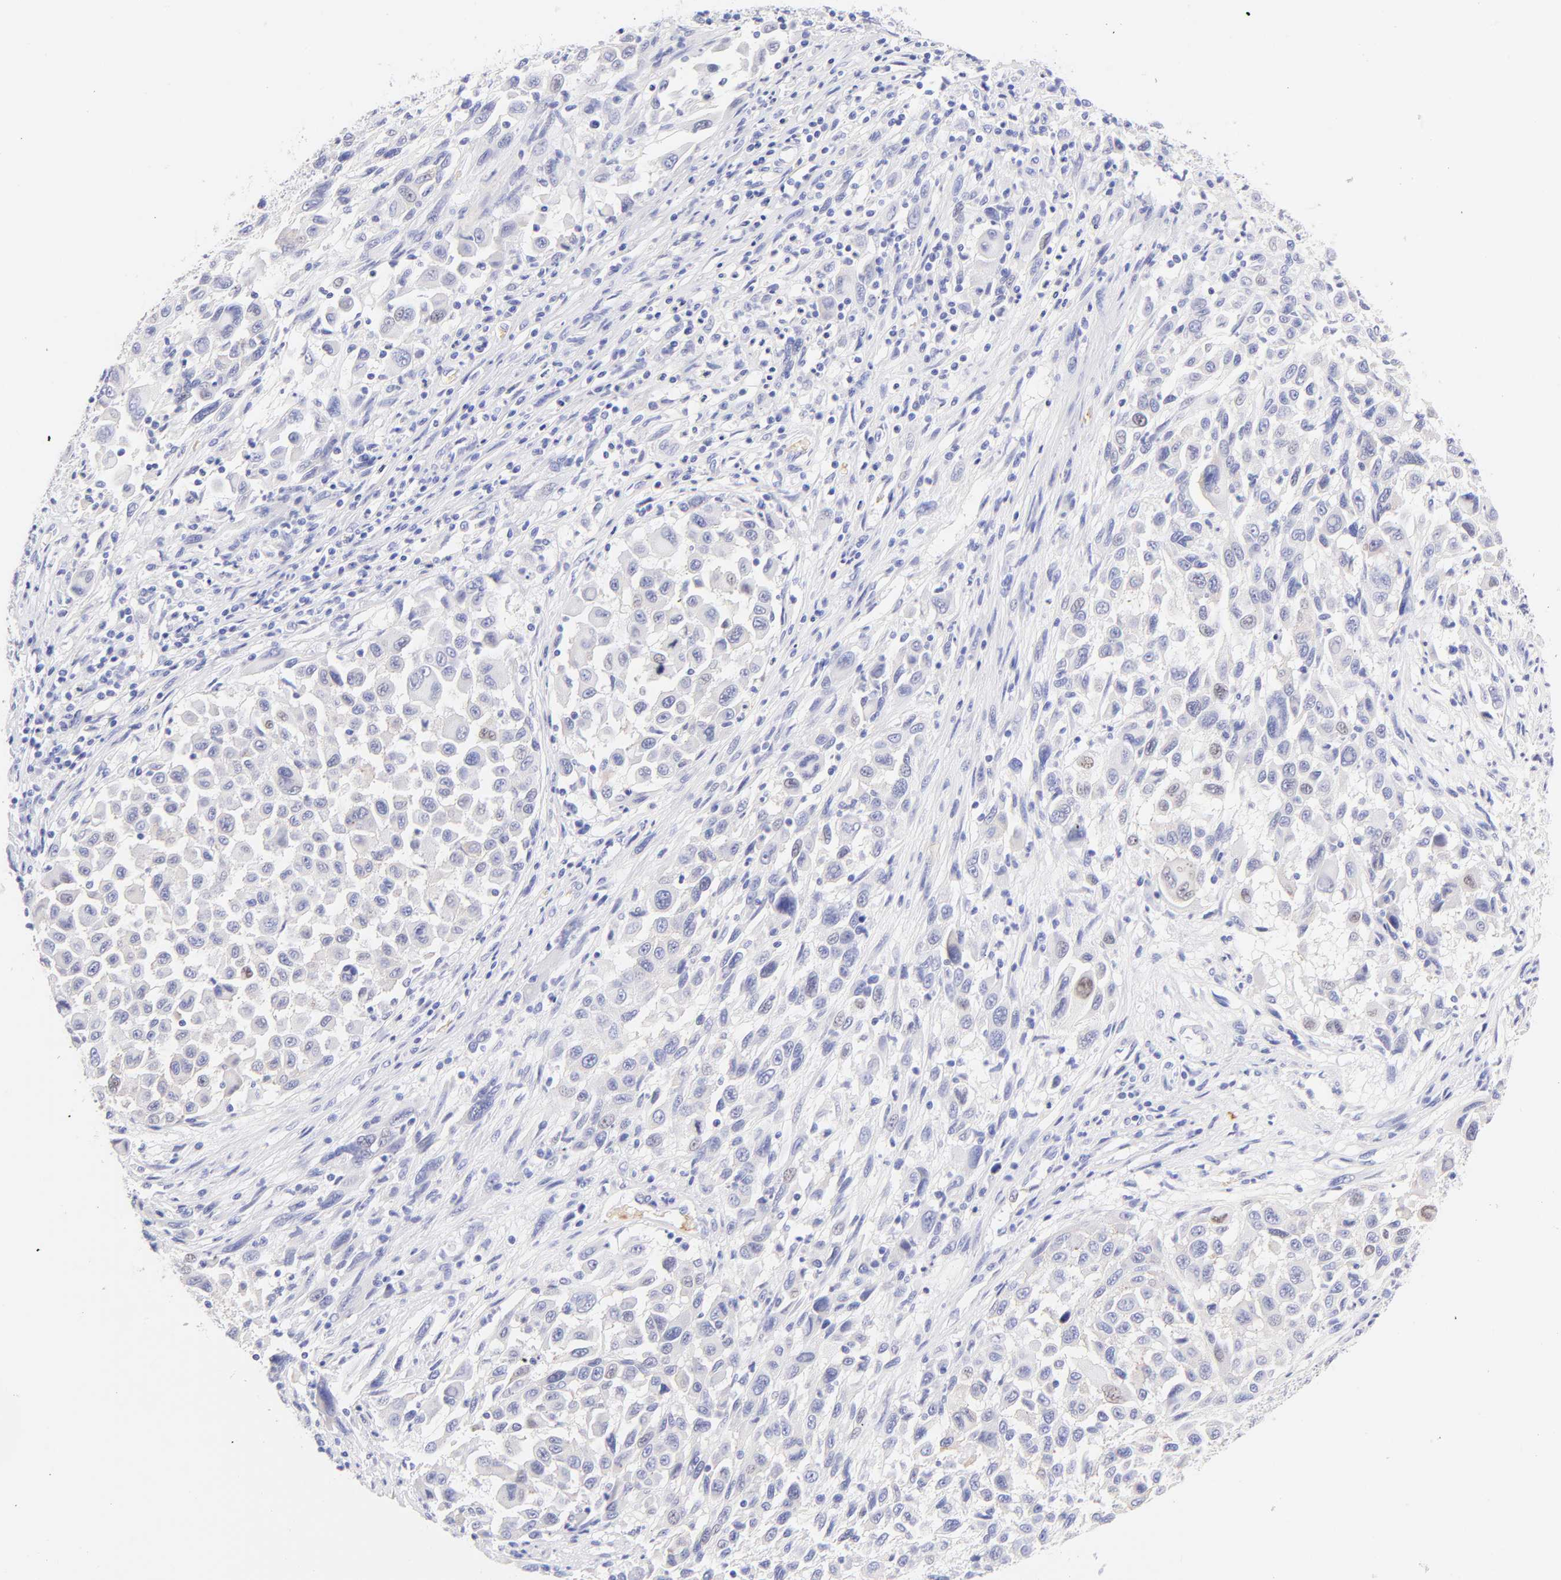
{"staining": {"intensity": "negative", "quantity": "none", "location": "none"}, "tissue": "melanoma", "cell_type": "Tumor cells", "image_type": "cancer", "snomed": [{"axis": "morphology", "description": "Malignant melanoma, Metastatic site"}, {"axis": "topography", "description": "Lymph node"}], "caption": "A high-resolution image shows immunohistochemistry (IHC) staining of melanoma, which exhibits no significant positivity in tumor cells.", "gene": "FRMPD3", "patient": {"sex": "male", "age": 61}}